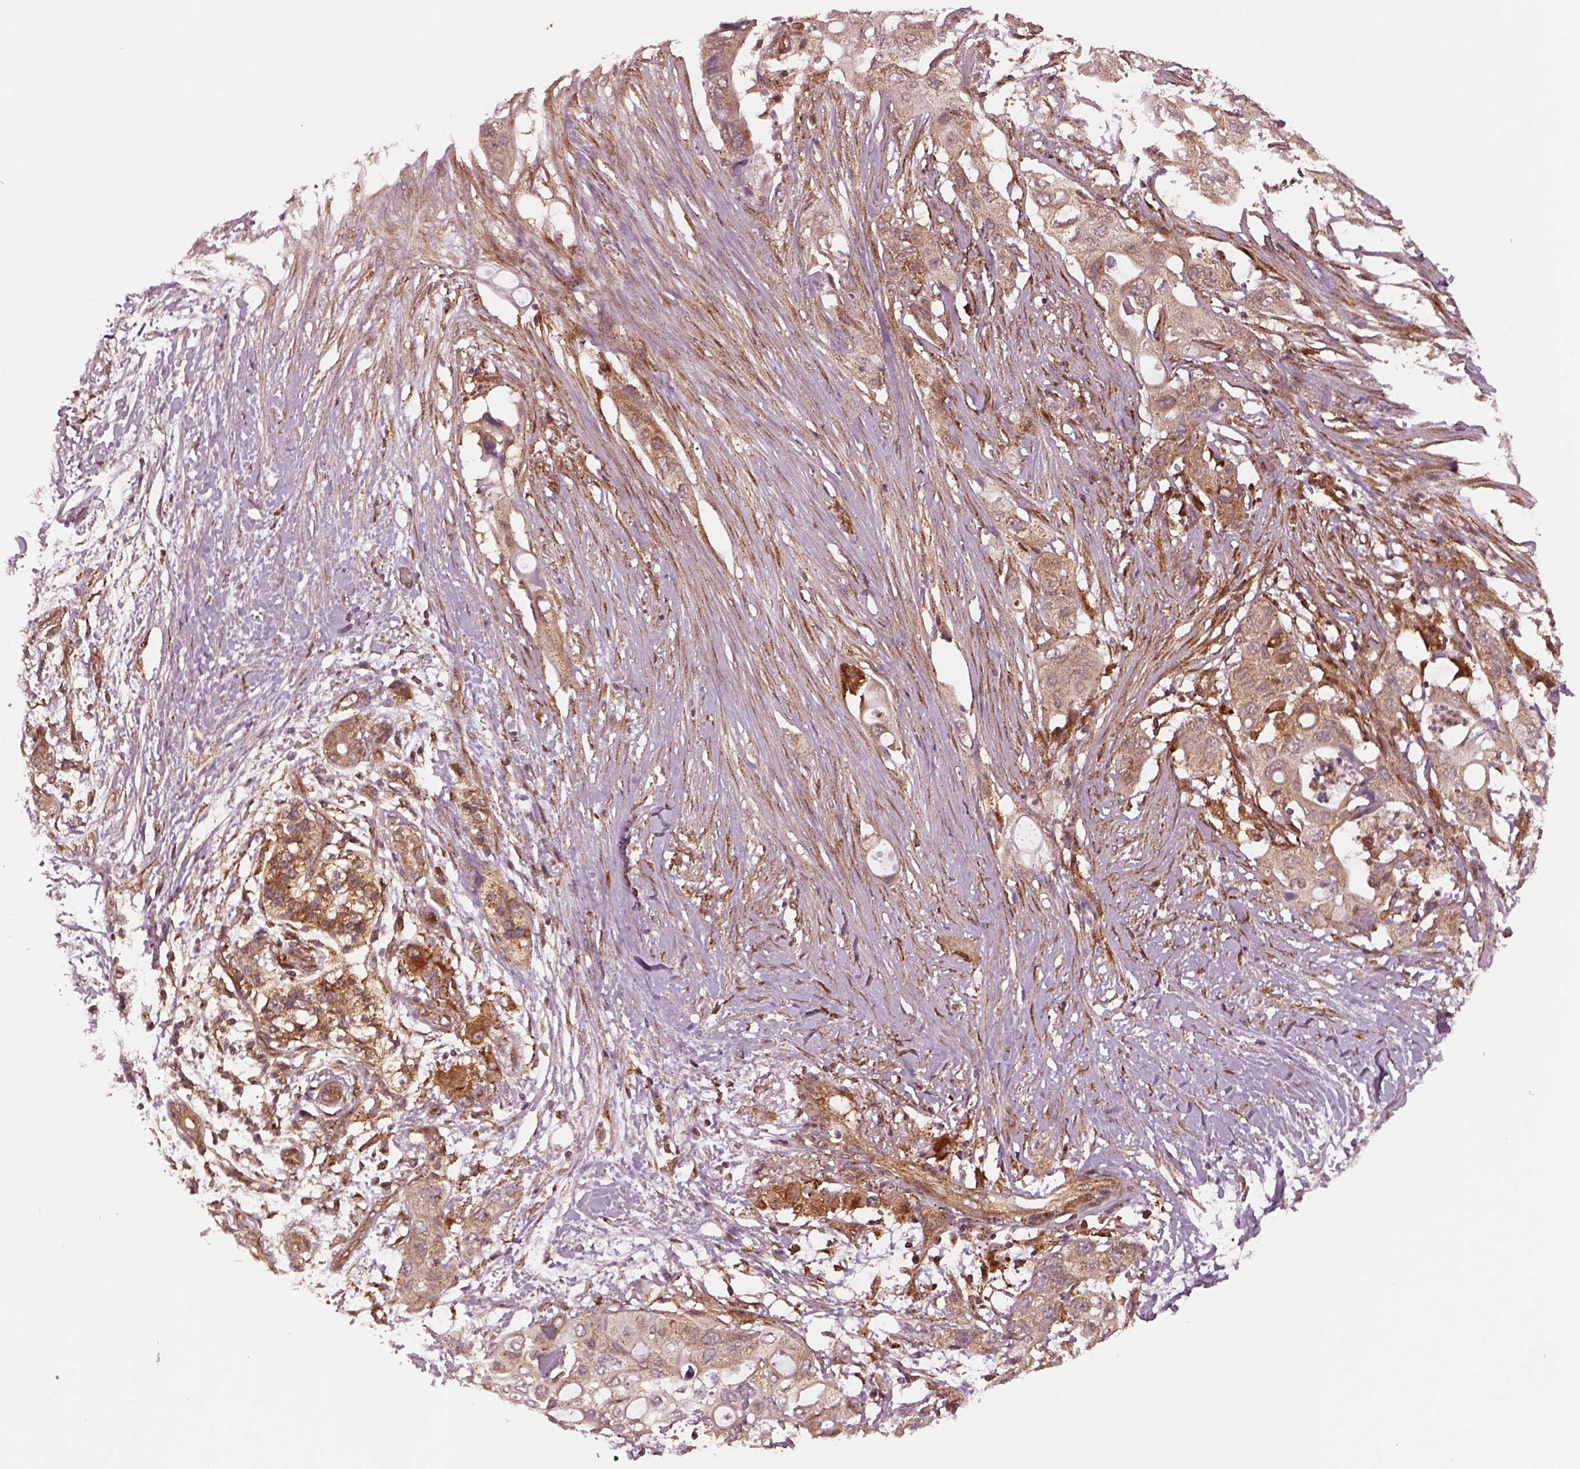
{"staining": {"intensity": "moderate", "quantity": "25%-75%", "location": "cytoplasmic/membranous"}, "tissue": "pancreatic cancer", "cell_type": "Tumor cells", "image_type": "cancer", "snomed": [{"axis": "morphology", "description": "Adenocarcinoma, NOS"}, {"axis": "topography", "description": "Pancreas"}], "caption": "A photomicrograph of human pancreatic adenocarcinoma stained for a protein shows moderate cytoplasmic/membranous brown staining in tumor cells. The protein is shown in brown color, while the nuclei are stained blue.", "gene": "WASHC2A", "patient": {"sex": "female", "age": 72}}